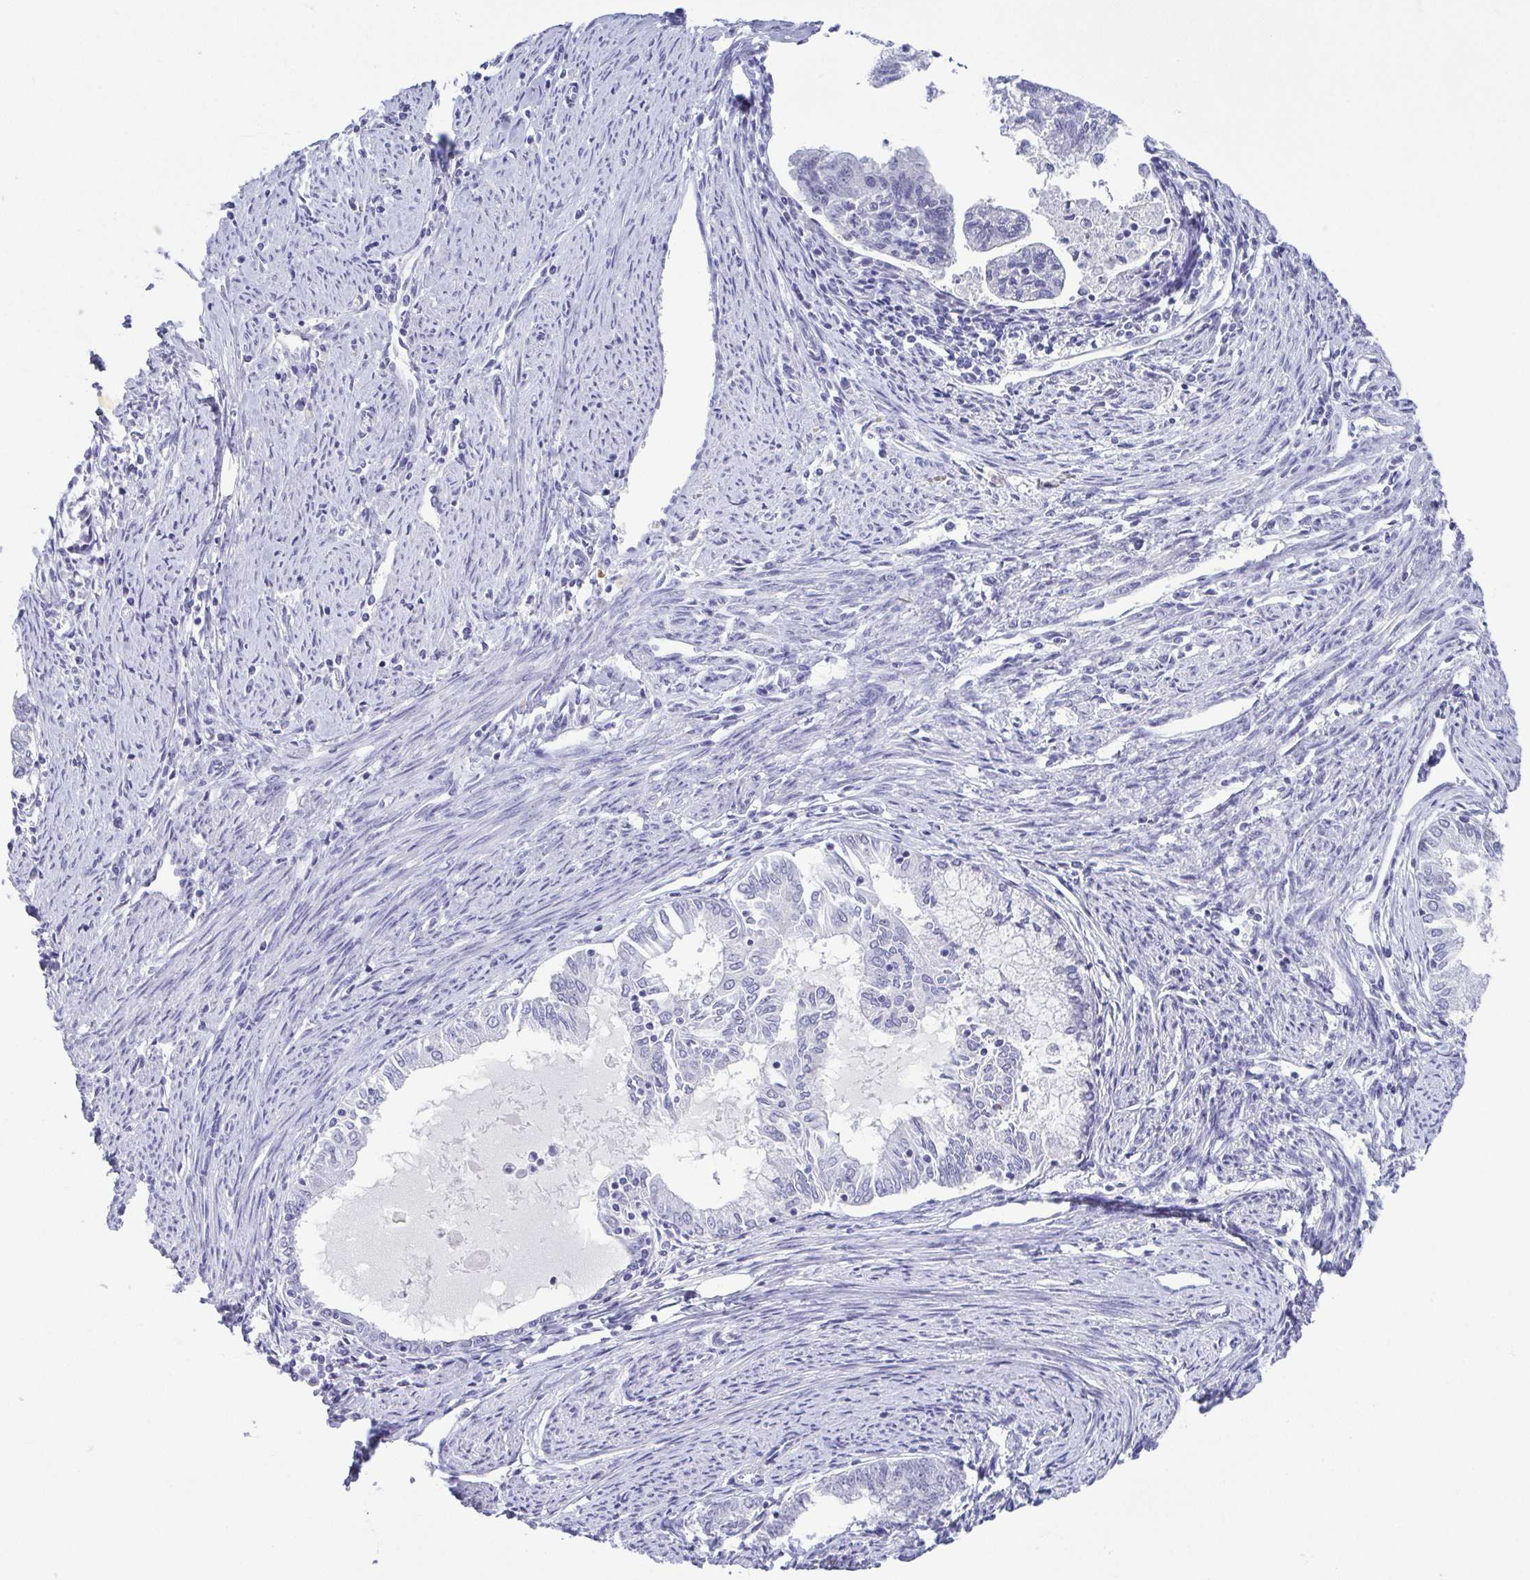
{"staining": {"intensity": "negative", "quantity": "none", "location": "none"}, "tissue": "endometrial cancer", "cell_type": "Tumor cells", "image_type": "cancer", "snomed": [{"axis": "morphology", "description": "Adenocarcinoma, NOS"}, {"axis": "topography", "description": "Endometrium"}], "caption": "The micrograph reveals no staining of tumor cells in adenocarcinoma (endometrial). (IHC, brightfield microscopy, high magnification).", "gene": "BZW1", "patient": {"sex": "female", "age": 79}}